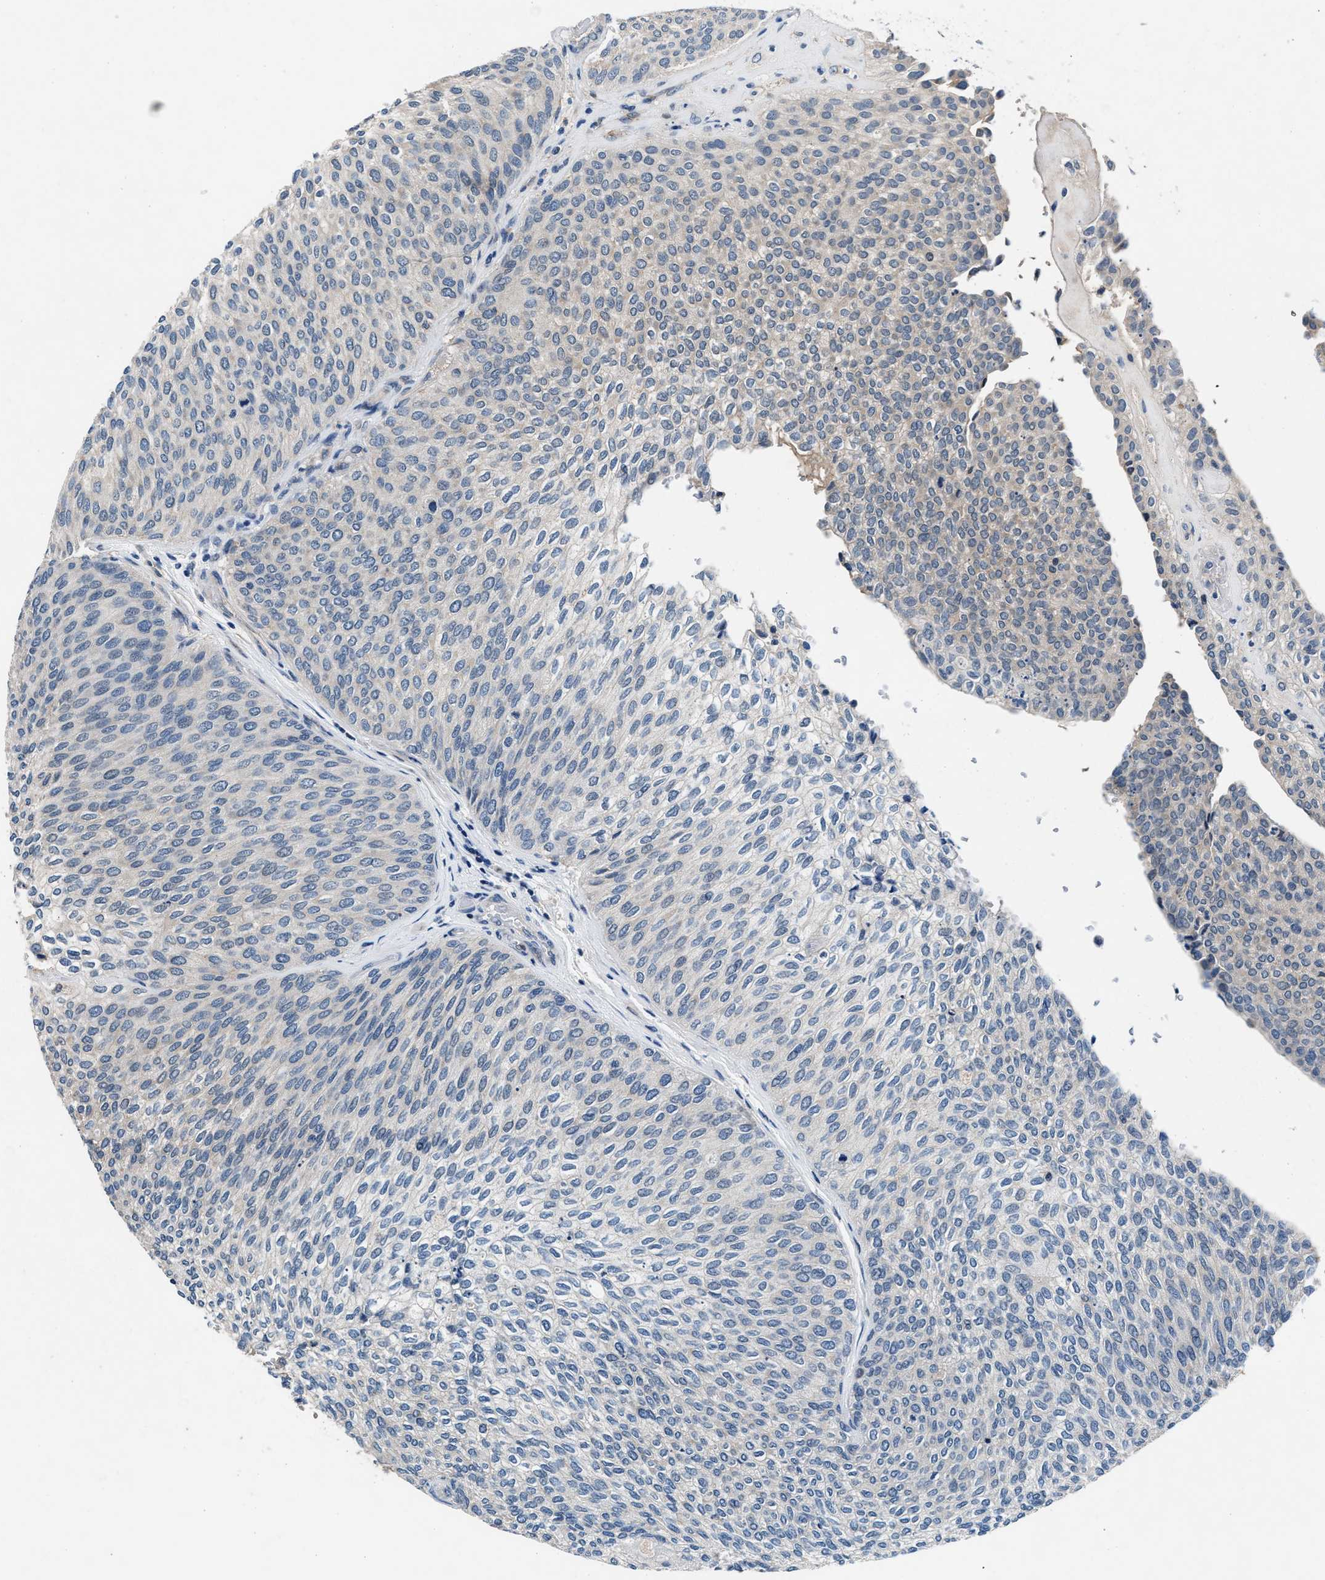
{"staining": {"intensity": "negative", "quantity": "none", "location": "none"}, "tissue": "urothelial cancer", "cell_type": "Tumor cells", "image_type": "cancer", "snomed": [{"axis": "morphology", "description": "Urothelial carcinoma, Low grade"}, {"axis": "topography", "description": "Urinary bladder"}], "caption": "There is no significant expression in tumor cells of urothelial carcinoma (low-grade). (Brightfield microscopy of DAB (3,3'-diaminobenzidine) immunohistochemistry (IHC) at high magnification).", "gene": "DENND6B", "patient": {"sex": "female", "age": 79}}